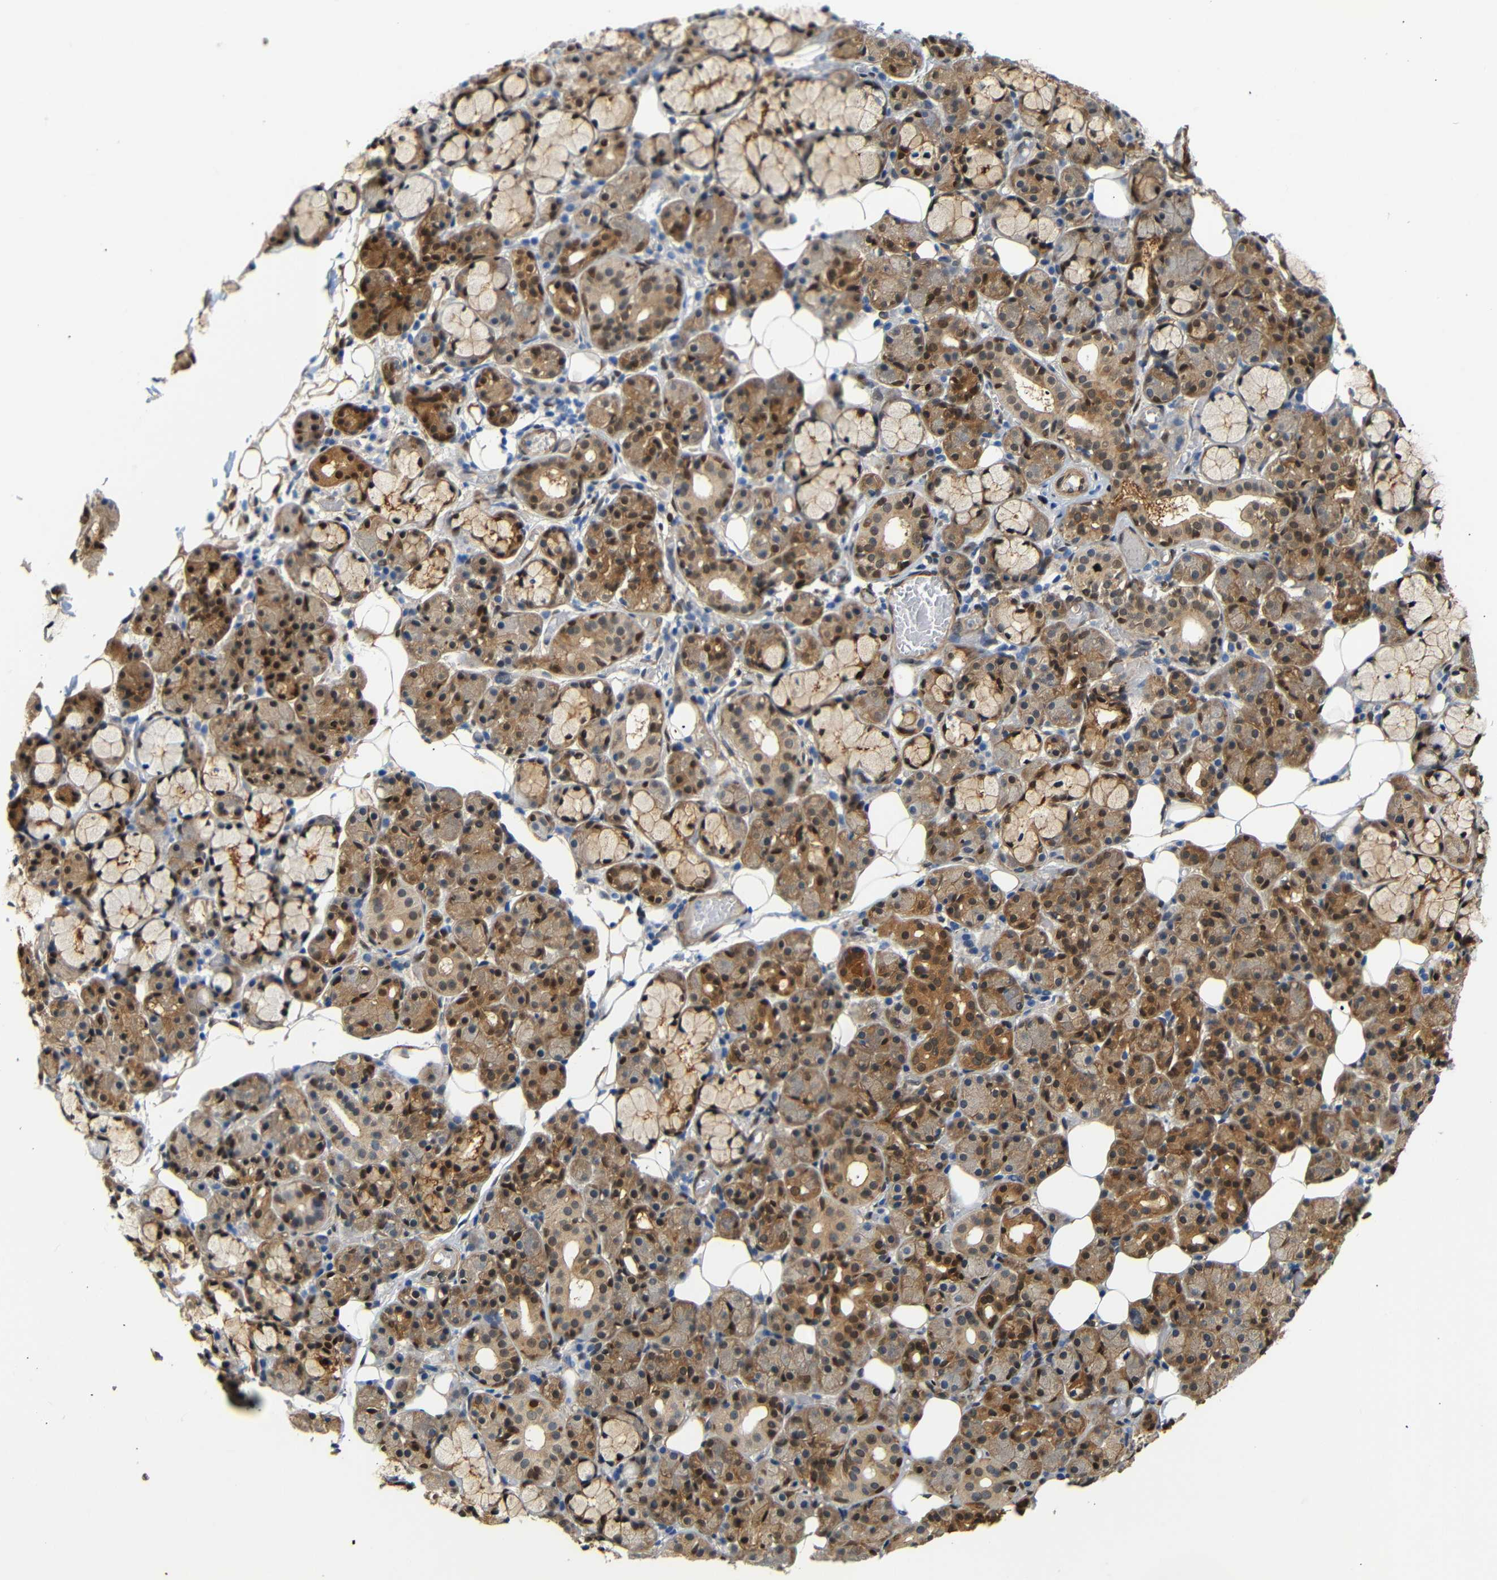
{"staining": {"intensity": "moderate", "quantity": ">75%", "location": "cytoplasmic/membranous,nuclear"}, "tissue": "salivary gland", "cell_type": "Glandular cells", "image_type": "normal", "snomed": [{"axis": "morphology", "description": "Normal tissue, NOS"}, {"axis": "topography", "description": "Salivary gland"}], "caption": "Salivary gland stained with immunohistochemistry demonstrates moderate cytoplasmic/membranous,nuclear expression in approximately >75% of glandular cells.", "gene": "YAP1", "patient": {"sex": "male", "age": 63}}